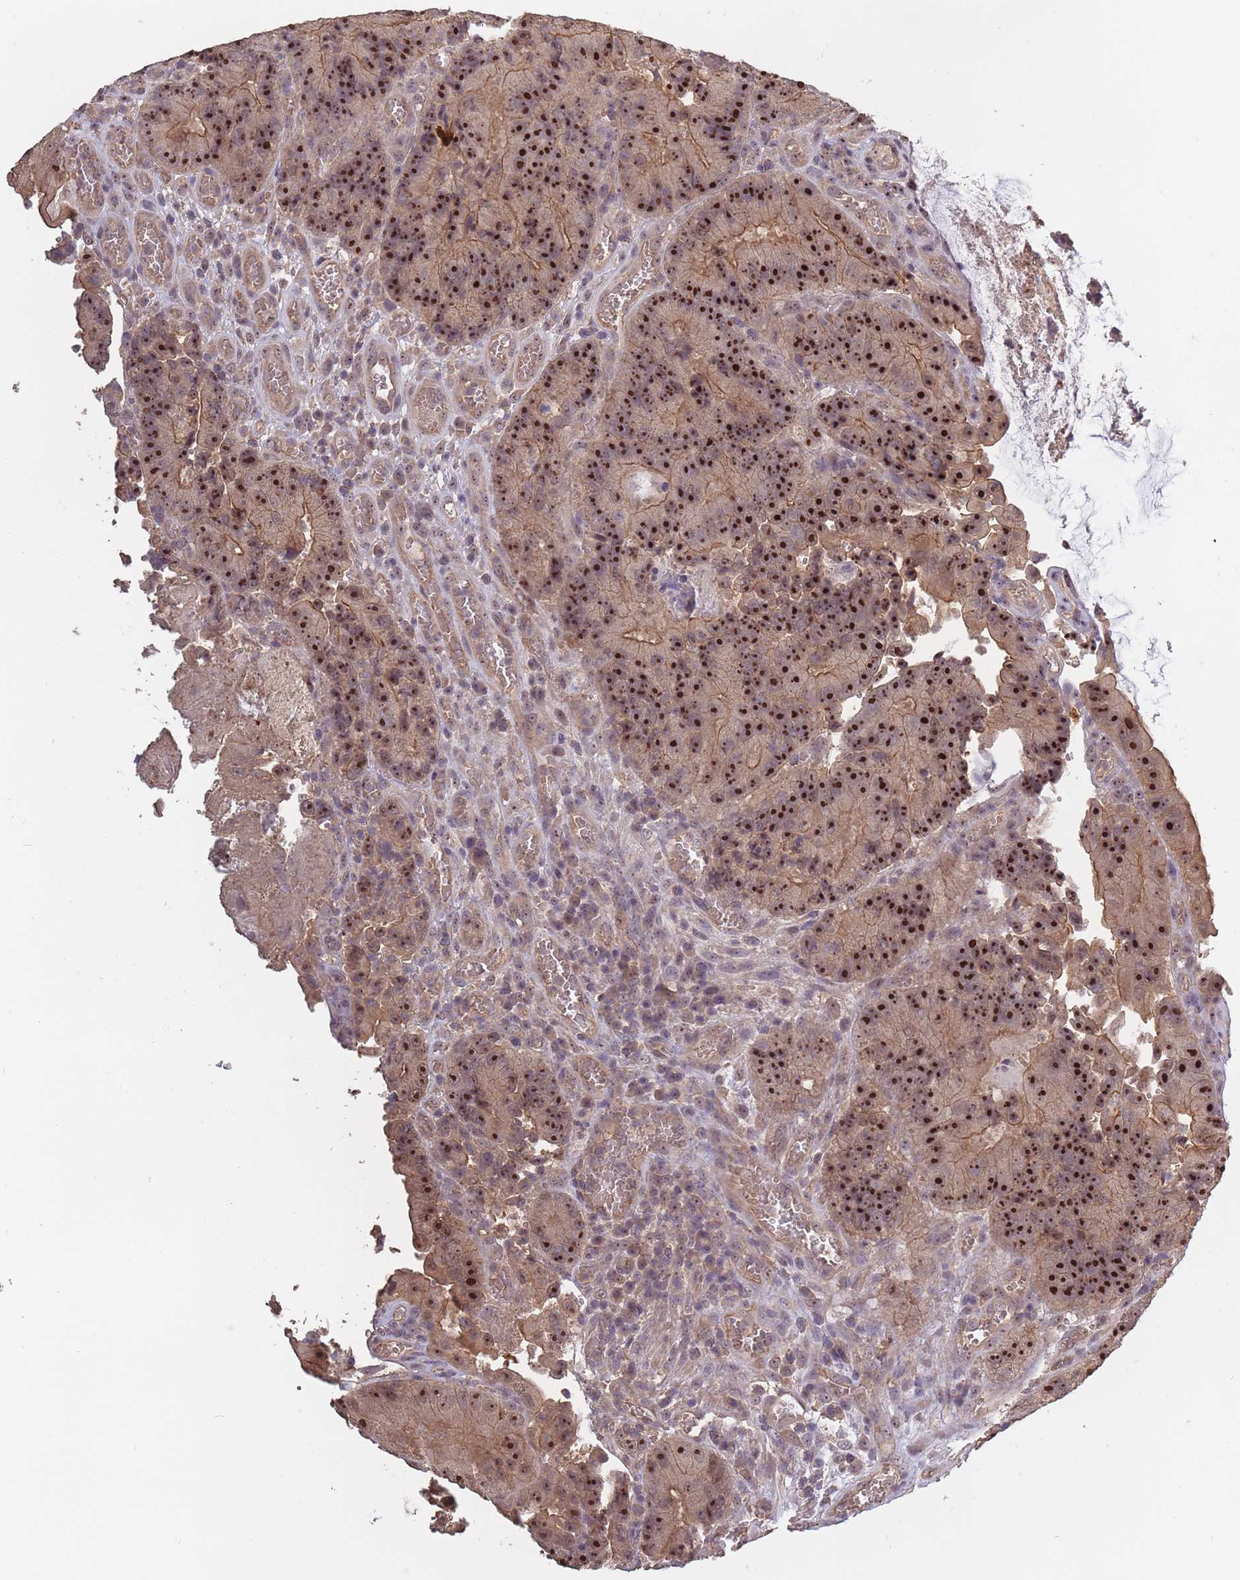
{"staining": {"intensity": "strong", "quantity": ">75%", "location": "cytoplasmic/membranous,nuclear"}, "tissue": "colorectal cancer", "cell_type": "Tumor cells", "image_type": "cancer", "snomed": [{"axis": "morphology", "description": "Adenocarcinoma, NOS"}, {"axis": "topography", "description": "Colon"}], "caption": "A photomicrograph of colorectal adenocarcinoma stained for a protein displays strong cytoplasmic/membranous and nuclear brown staining in tumor cells.", "gene": "KIAA1755", "patient": {"sex": "female", "age": 86}}